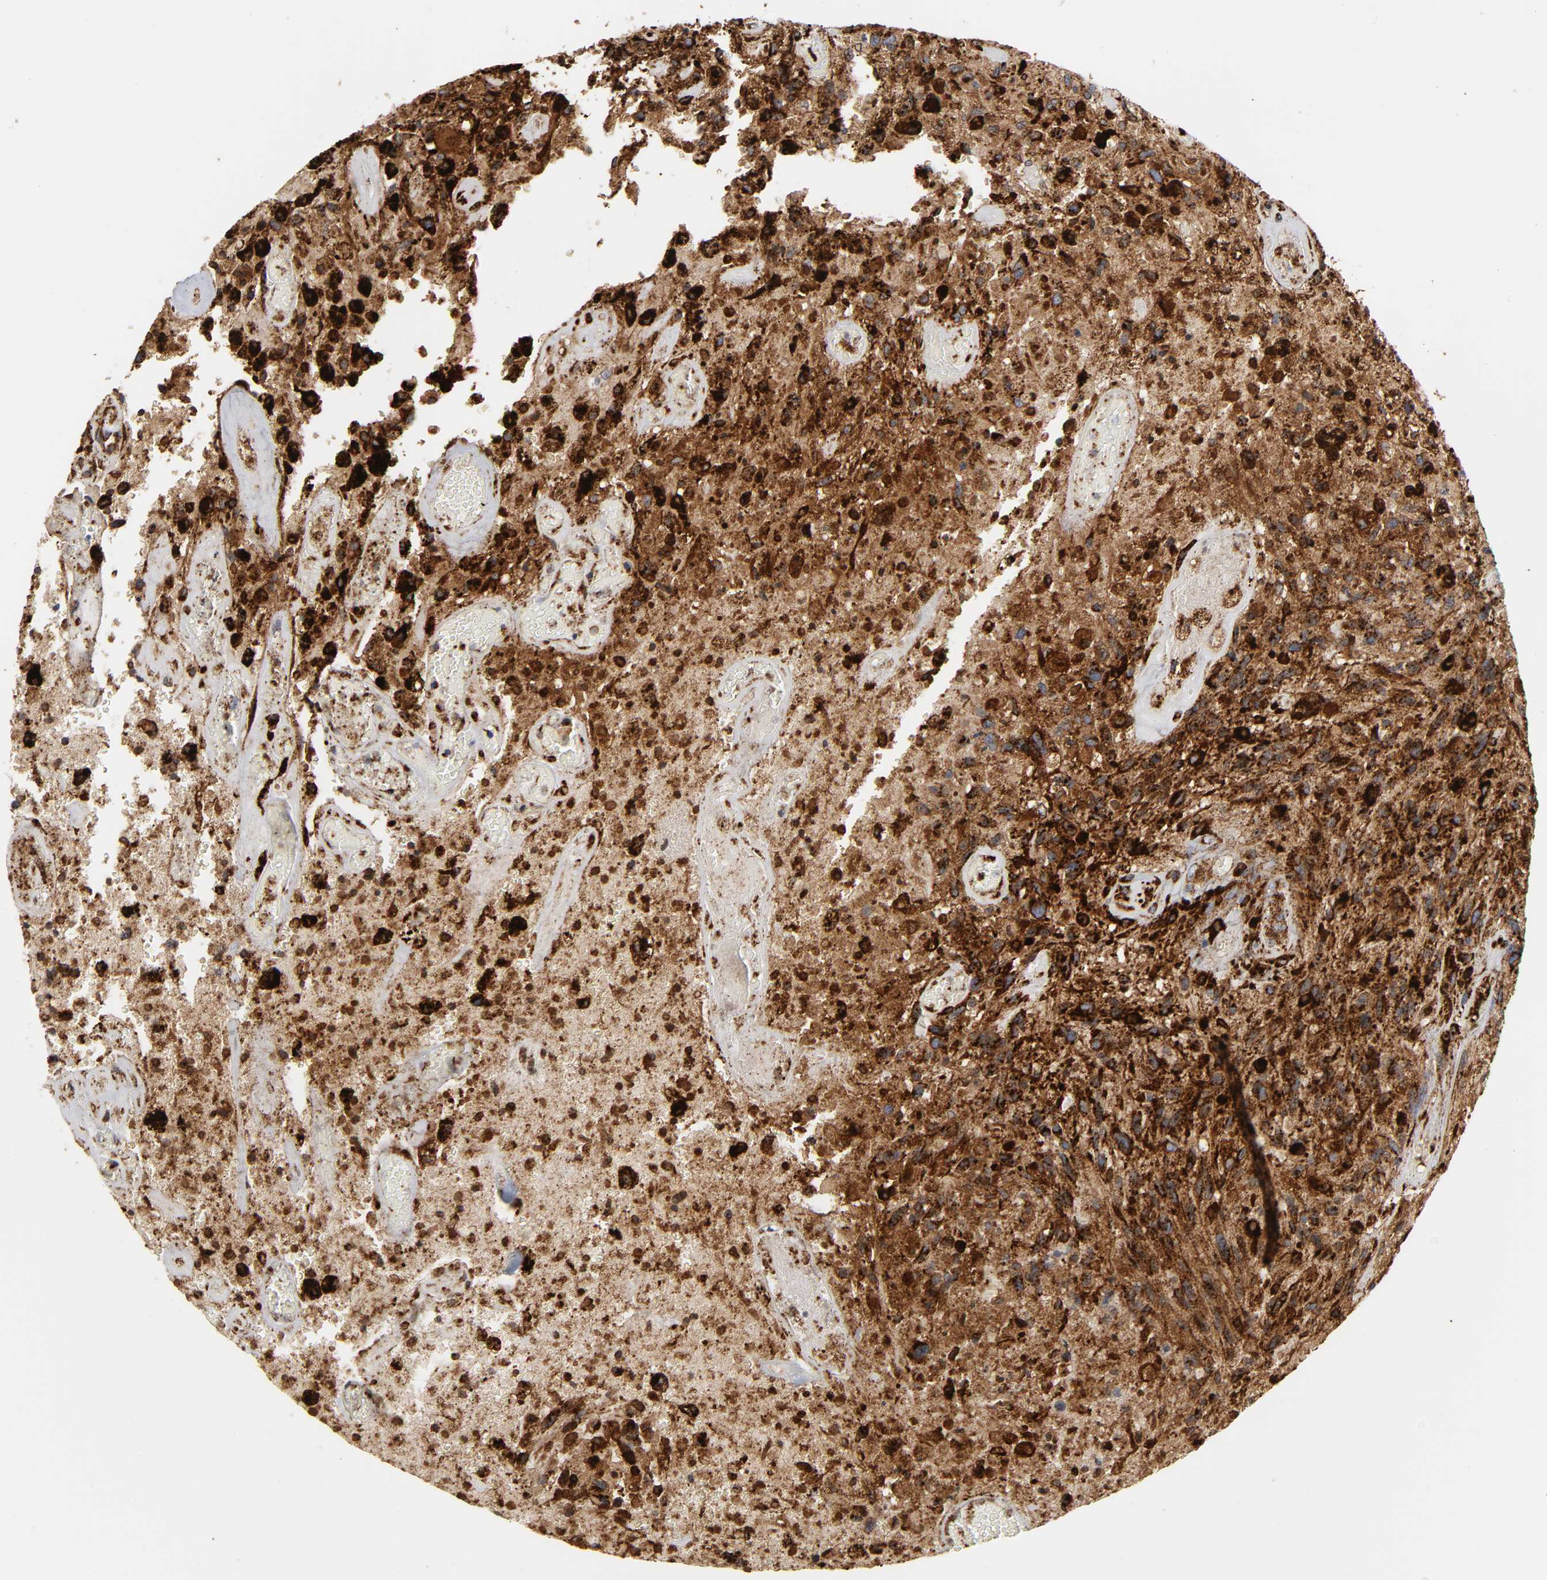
{"staining": {"intensity": "strong", "quantity": ">75%", "location": "cytoplasmic/membranous"}, "tissue": "glioma", "cell_type": "Tumor cells", "image_type": "cancer", "snomed": [{"axis": "morphology", "description": "Normal tissue, NOS"}, {"axis": "morphology", "description": "Glioma, malignant, High grade"}, {"axis": "topography", "description": "Cerebral cortex"}], "caption": "Immunohistochemical staining of human glioma demonstrates strong cytoplasmic/membranous protein expression in about >75% of tumor cells.", "gene": "PSAP", "patient": {"sex": "male", "age": 75}}